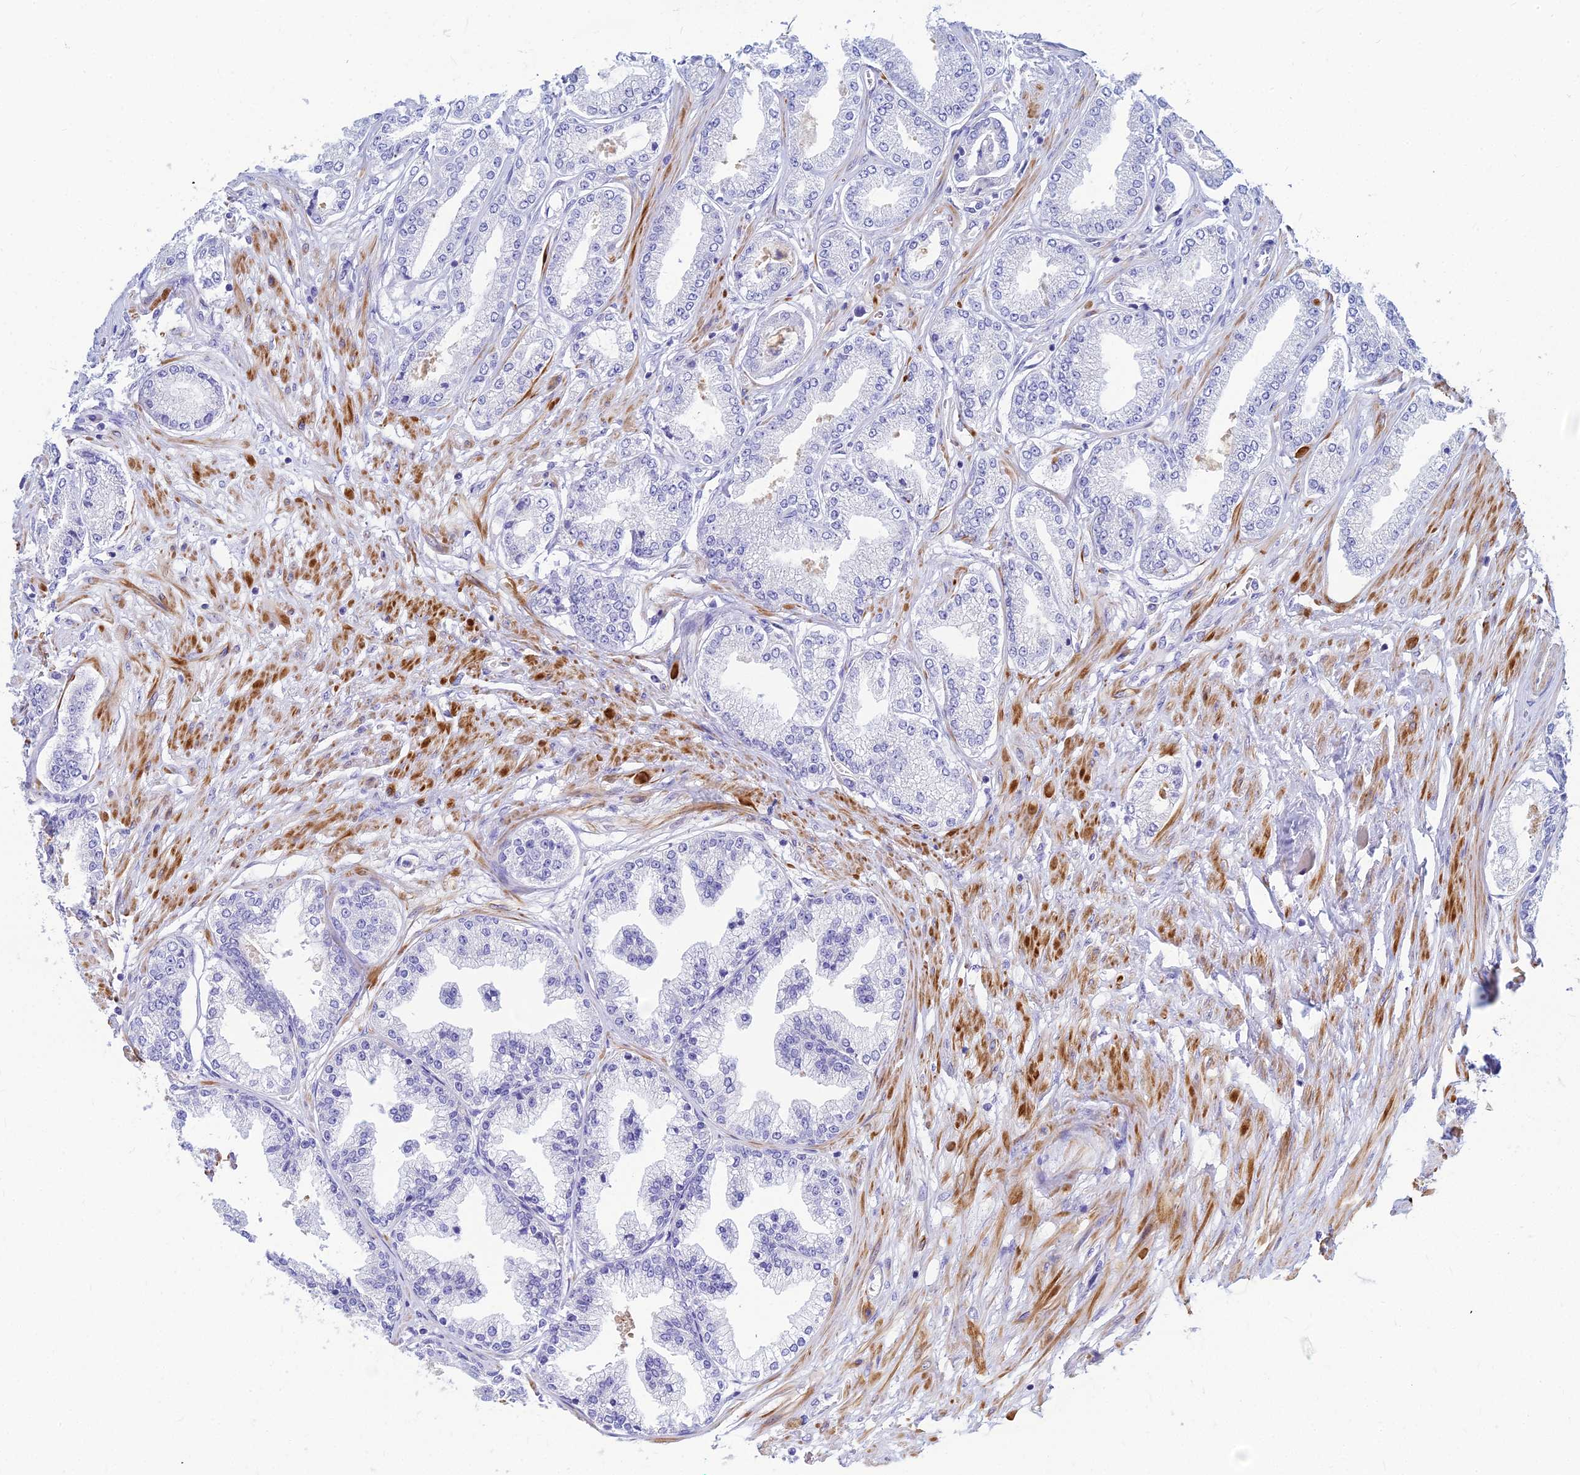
{"staining": {"intensity": "negative", "quantity": "none", "location": "none"}, "tissue": "prostate cancer", "cell_type": "Tumor cells", "image_type": "cancer", "snomed": [{"axis": "morphology", "description": "Adenocarcinoma, Low grade"}, {"axis": "topography", "description": "Prostate"}], "caption": "Immunohistochemistry micrograph of neoplastic tissue: adenocarcinoma (low-grade) (prostate) stained with DAB (3,3'-diaminobenzidine) displays no significant protein expression in tumor cells. The staining is performed using DAB (3,3'-diaminobenzidine) brown chromogen with nuclei counter-stained in using hematoxylin.", "gene": "ZNF552", "patient": {"sex": "male", "age": 63}}